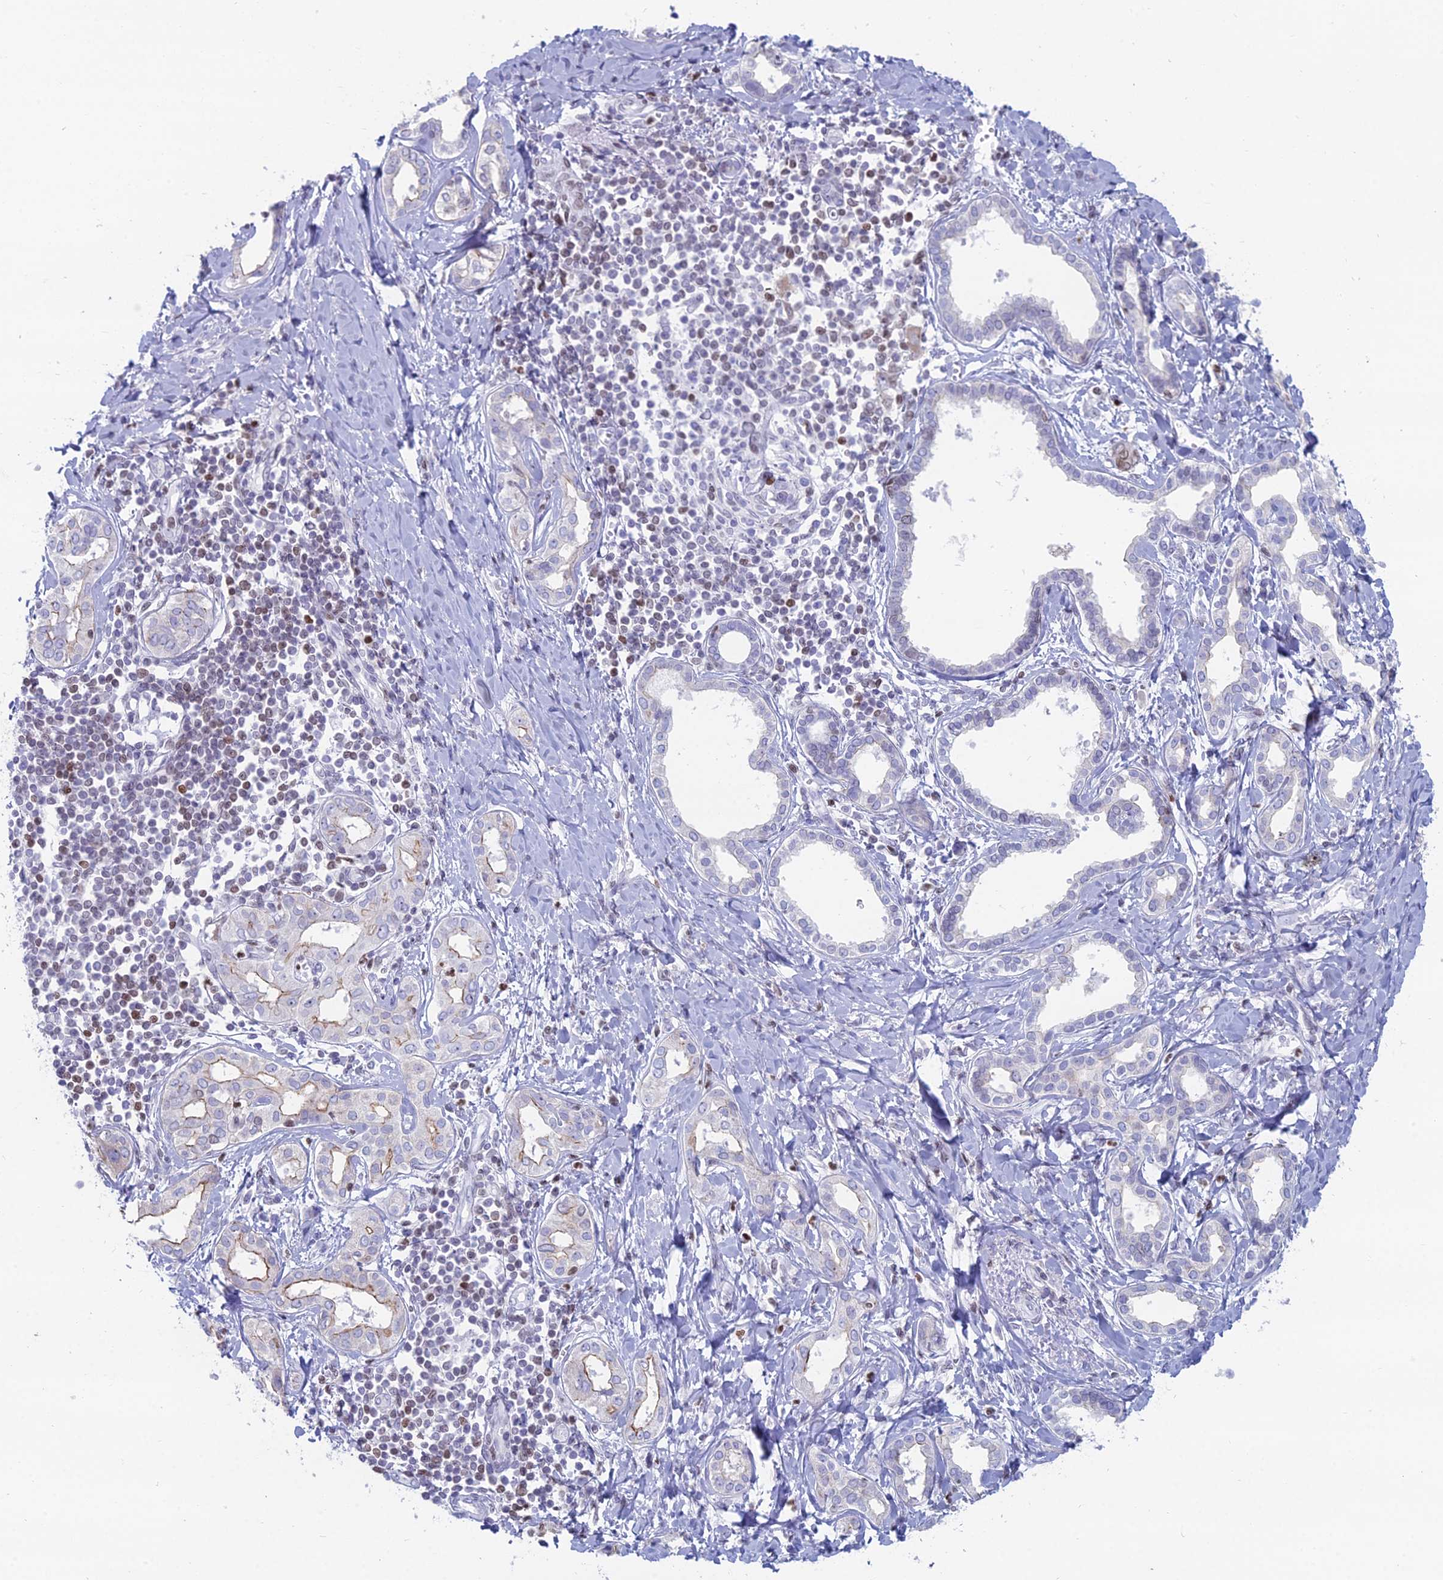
{"staining": {"intensity": "moderate", "quantity": "<25%", "location": "cytoplasmic/membranous"}, "tissue": "liver cancer", "cell_type": "Tumor cells", "image_type": "cancer", "snomed": [{"axis": "morphology", "description": "Cholangiocarcinoma"}, {"axis": "topography", "description": "Liver"}], "caption": "Immunohistochemical staining of liver cancer reveals low levels of moderate cytoplasmic/membranous staining in about <25% of tumor cells. The staining was performed using DAB (3,3'-diaminobenzidine) to visualize the protein expression in brown, while the nuclei were stained in blue with hematoxylin (Magnification: 20x).", "gene": "CERS6", "patient": {"sex": "female", "age": 77}}